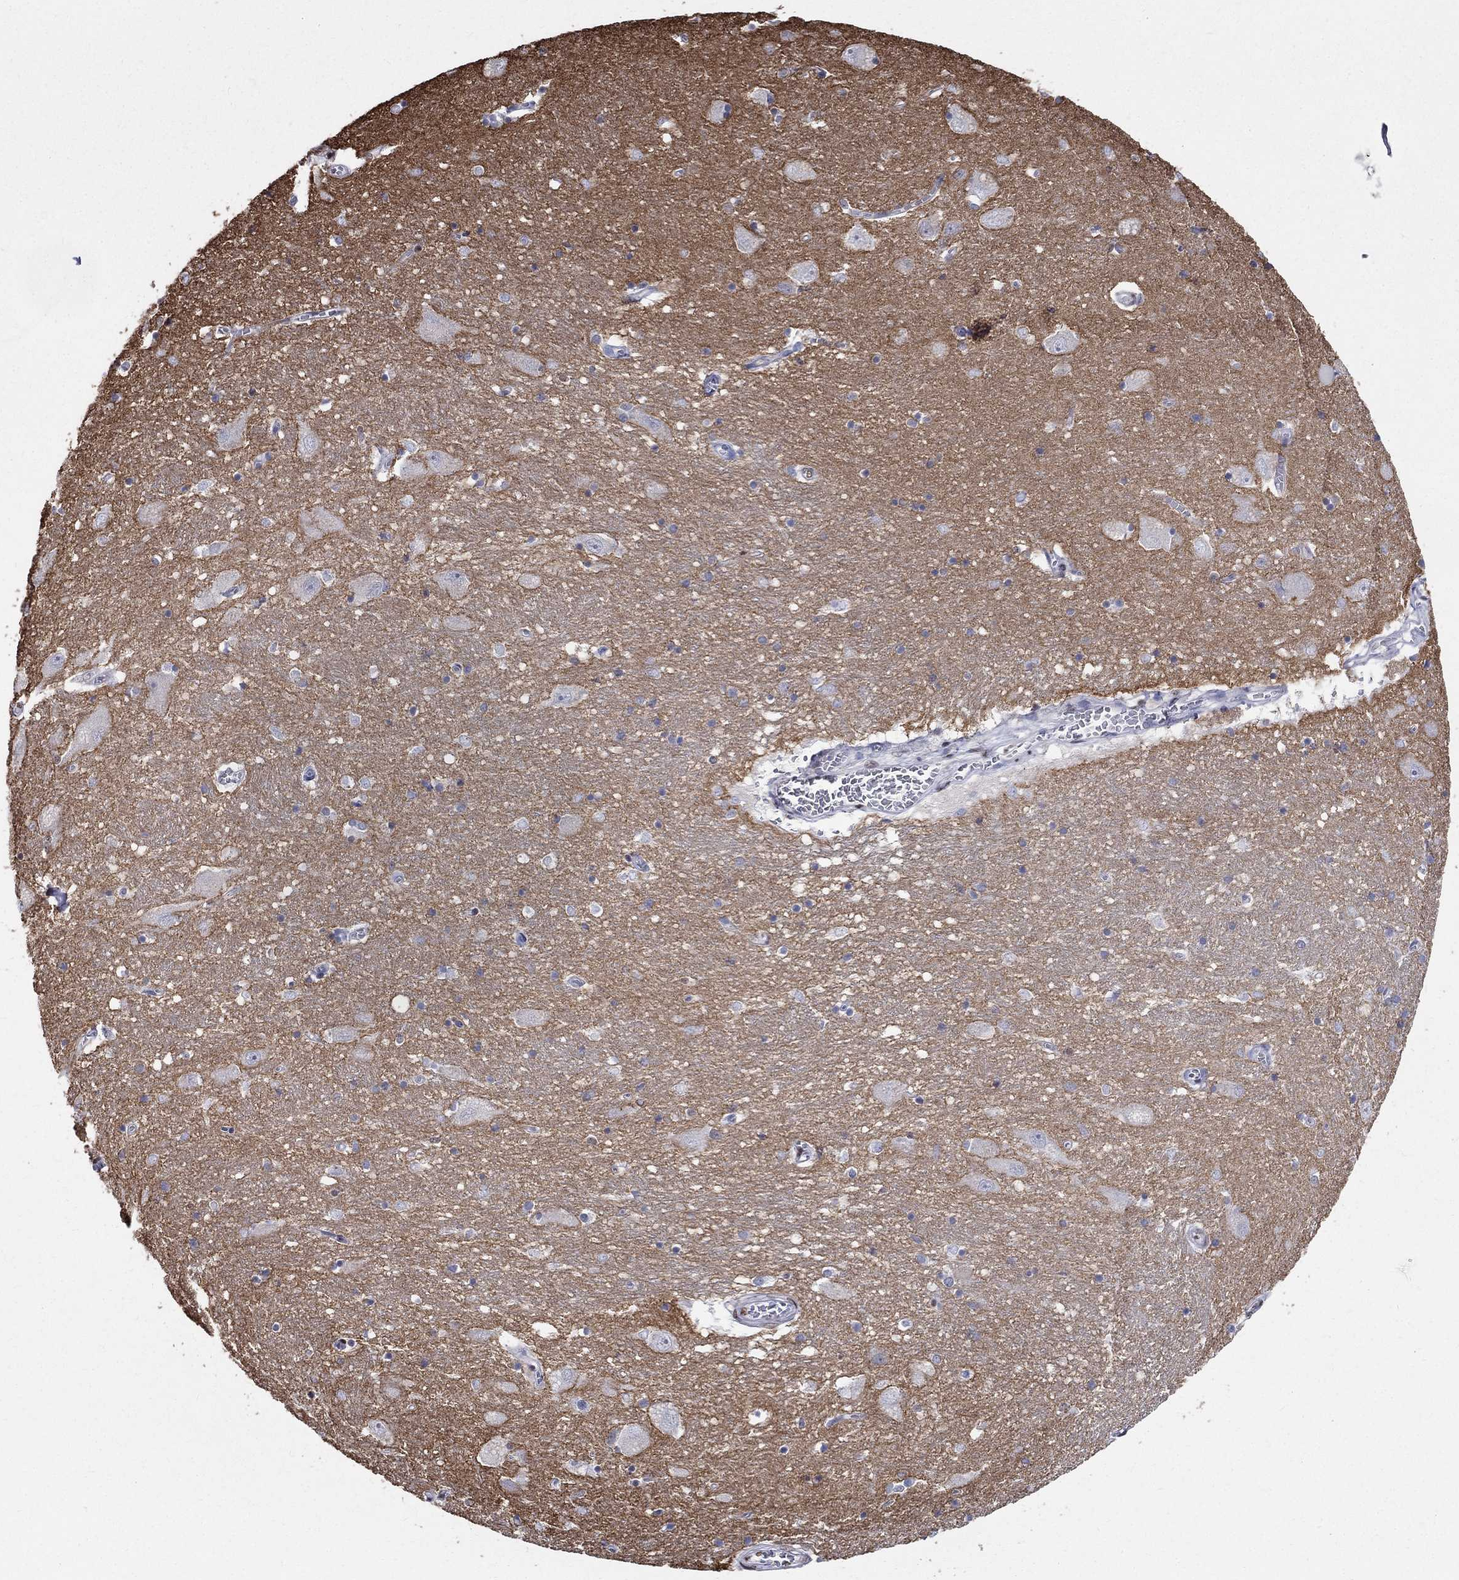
{"staining": {"intensity": "negative", "quantity": "none", "location": "none"}, "tissue": "caudate", "cell_type": "Glial cells", "image_type": "normal", "snomed": [{"axis": "morphology", "description": "Normal tissue, NOS"}, {"axis": "topography", "description": "Lateral ventricle wall"}], "caption": "Immunohistochemical staining of benign human caudate exhibits no significant staining in glial cells.", "gene": "FBXO16", "patient": {"sex": "male", "age": 54}}